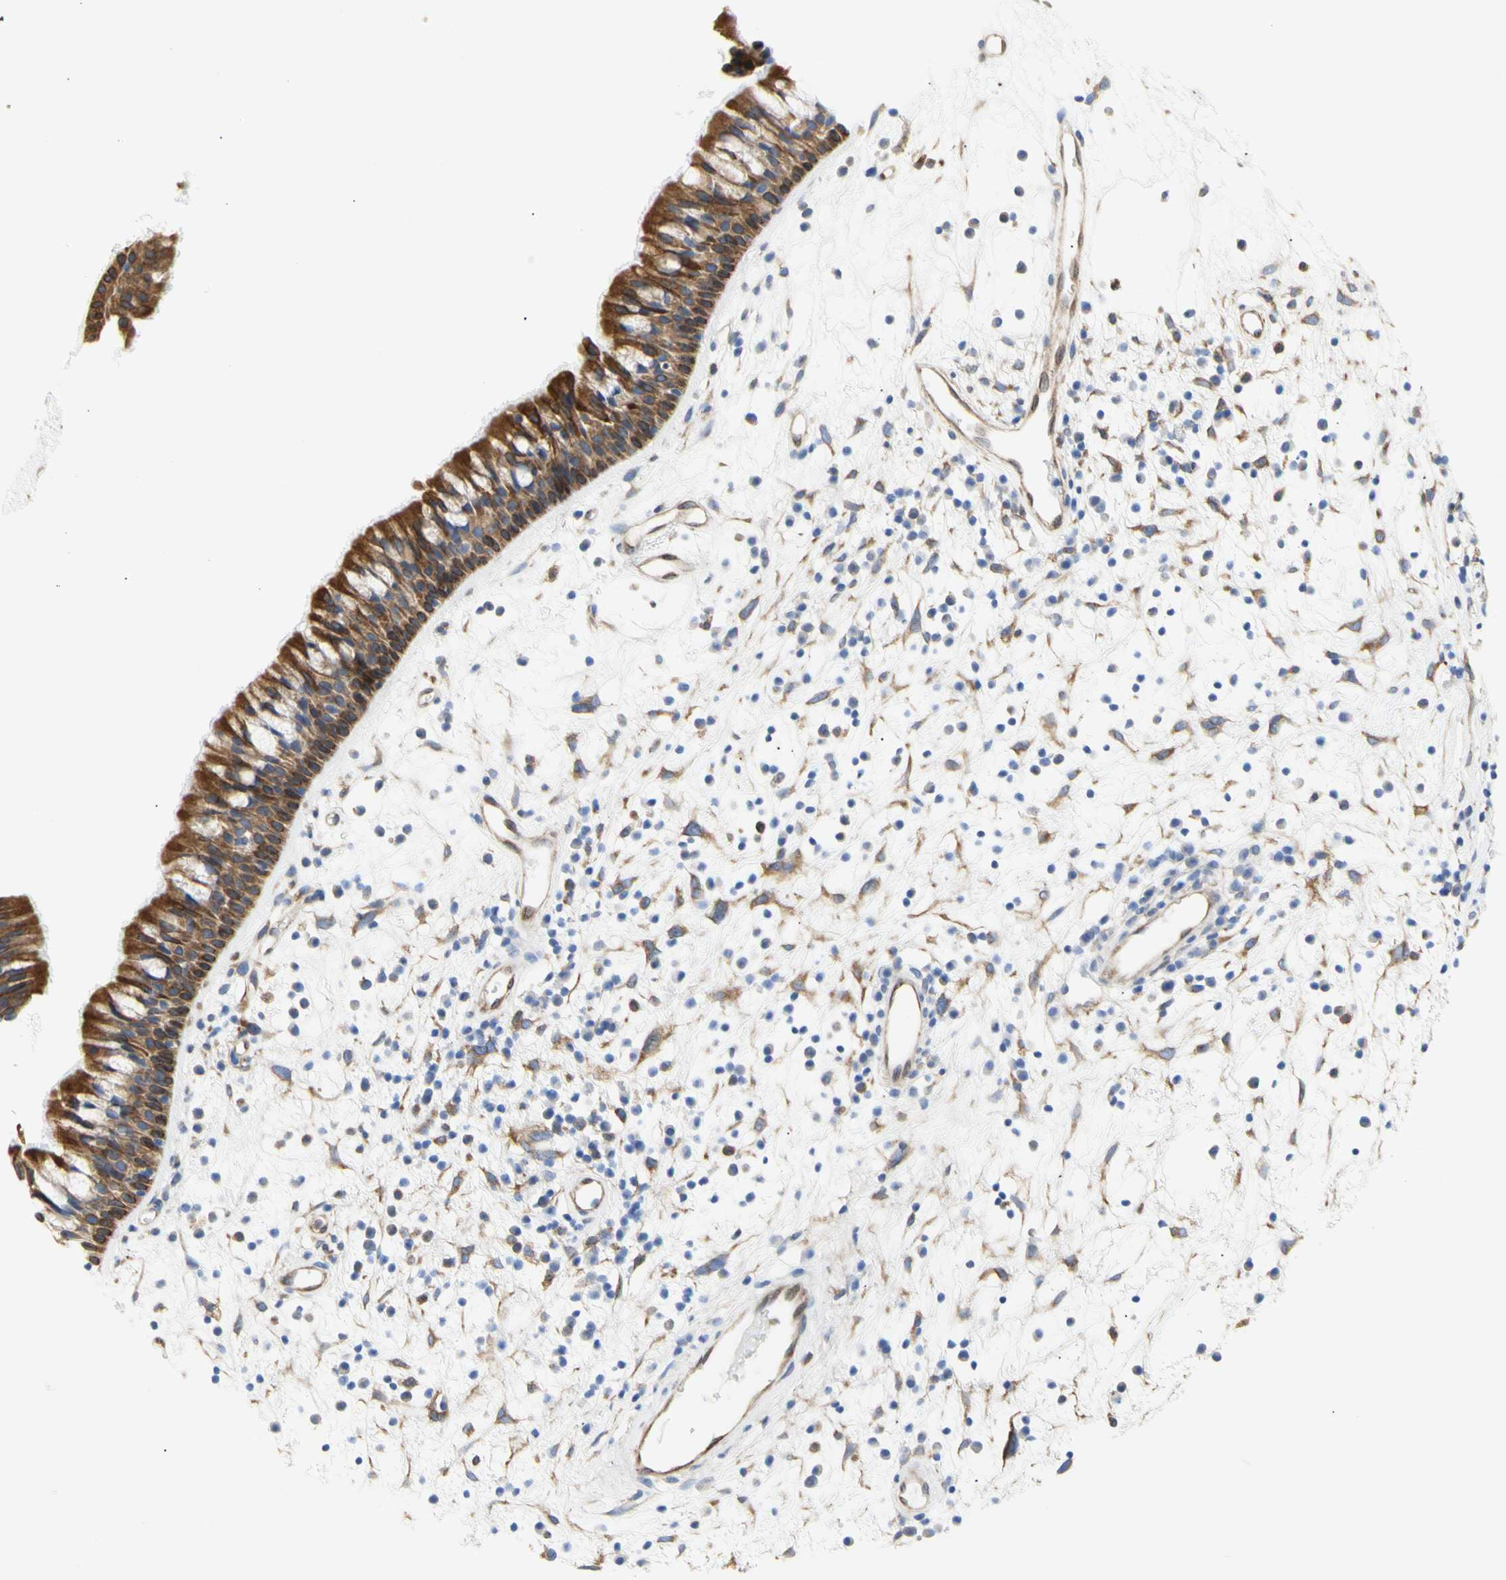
{"staining": {"intensity": "strong", "quantity": ">75%", "location": "cytoplasmic/membranous"}, "tissue": "nasopharynx", "cell_type": "Respiratory epithelial cells", "image_type": "normal", "snomed": [{"axis": "morphology", "description": "Normal tissue, NOS"}, {"axis": "morphology", "description": "Inflammation, NOS"}, {"axis": "topography", "description": "Nasopharynx"}], "caption": "Protein staining exhibits strong cytoplasmic/membranous expression in about >75% of respiratory epithelial cells in normal nasopharynx.", "gene": "ERLIN1", "patient": {"sex": "male", "age": 48}}